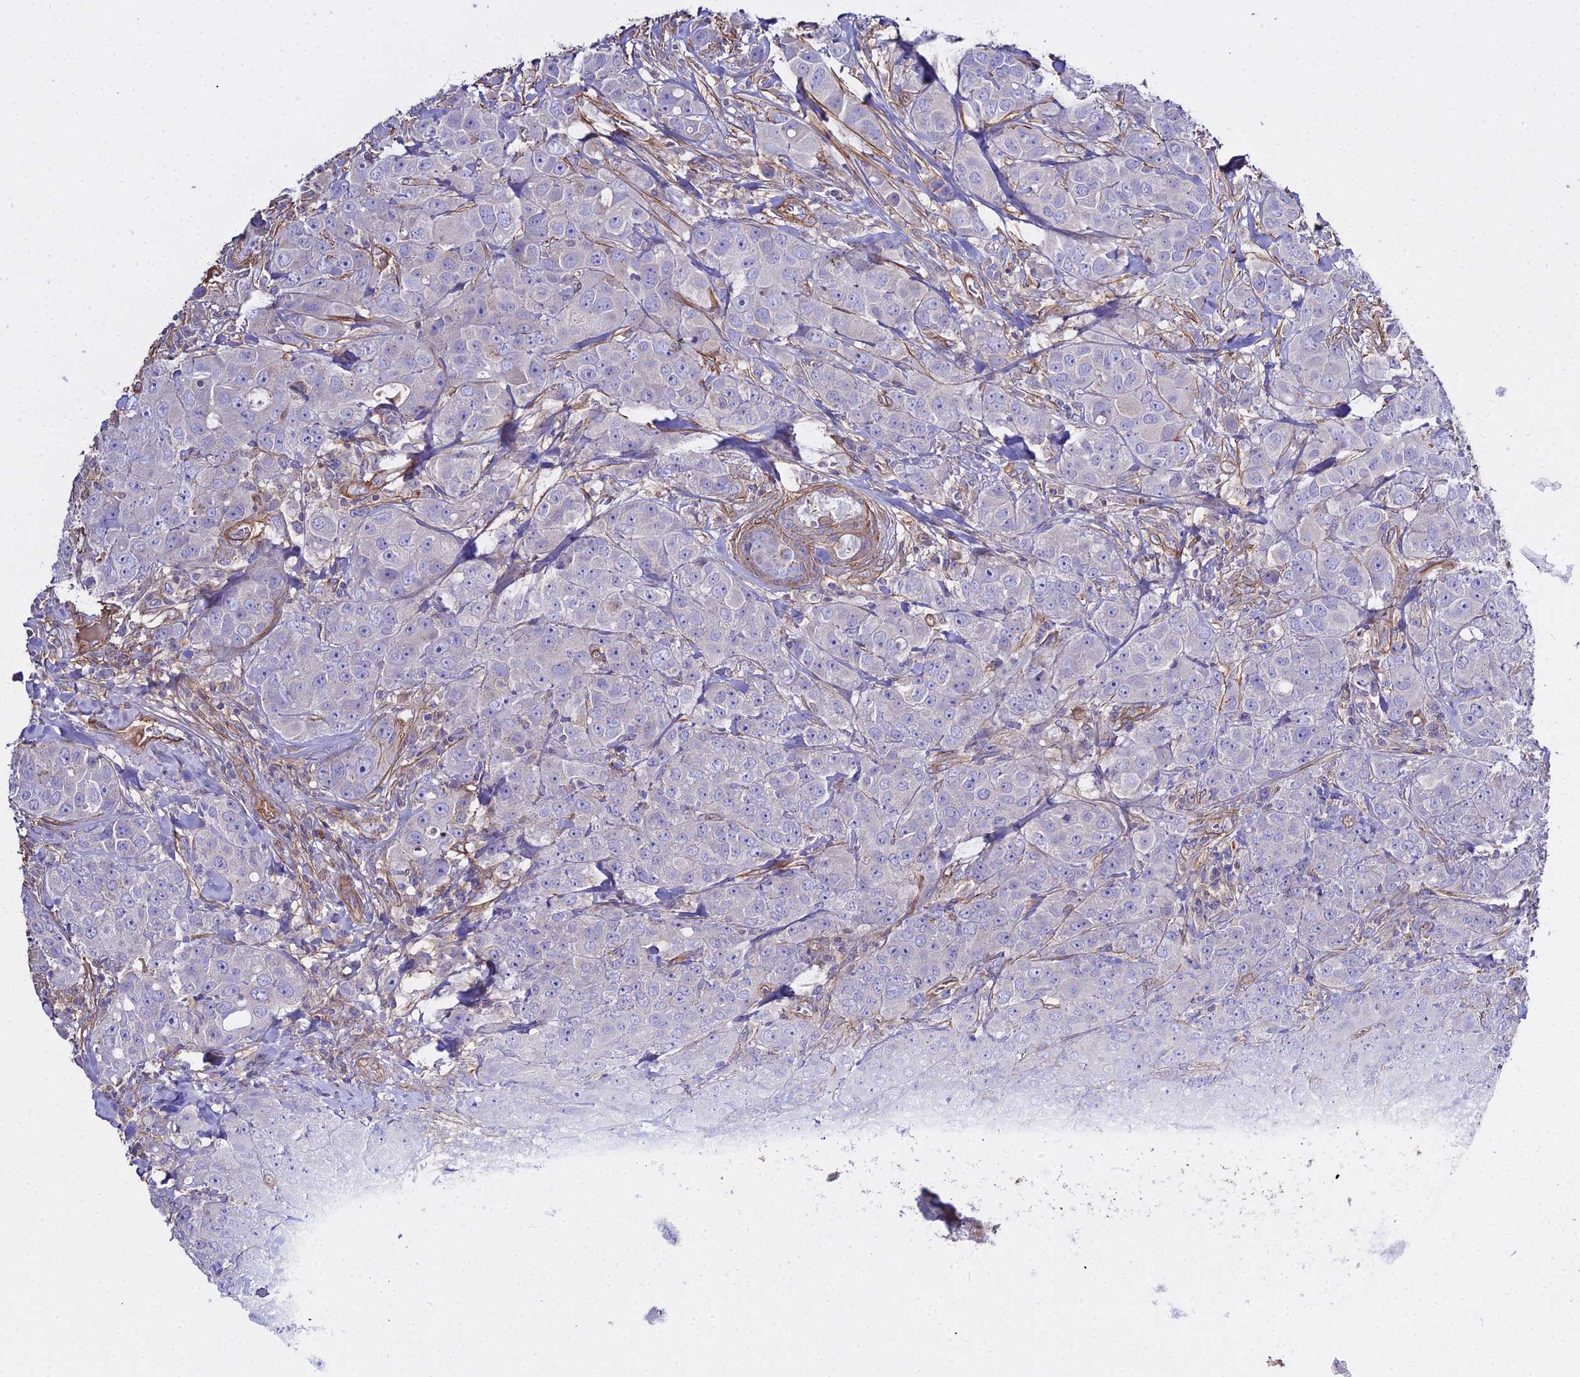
{"staining": {"intensity": "negative", "quantity": "none", "location": "none"}, "tissue": "breast cancer", "cell_type": "Tumor cells", "image_type": "cancer", "snomed": [{"axis": "morphology", "description": "Duct carcinoma"}, {"axis": "topography", "description": "Breast"}], "caption": "Histopathology image shows no significant protein expression in tumor cells of intraductal carcinoma (breast).", "gene": "GLYAT", "patient": {"sex": "female", "age": 43}}